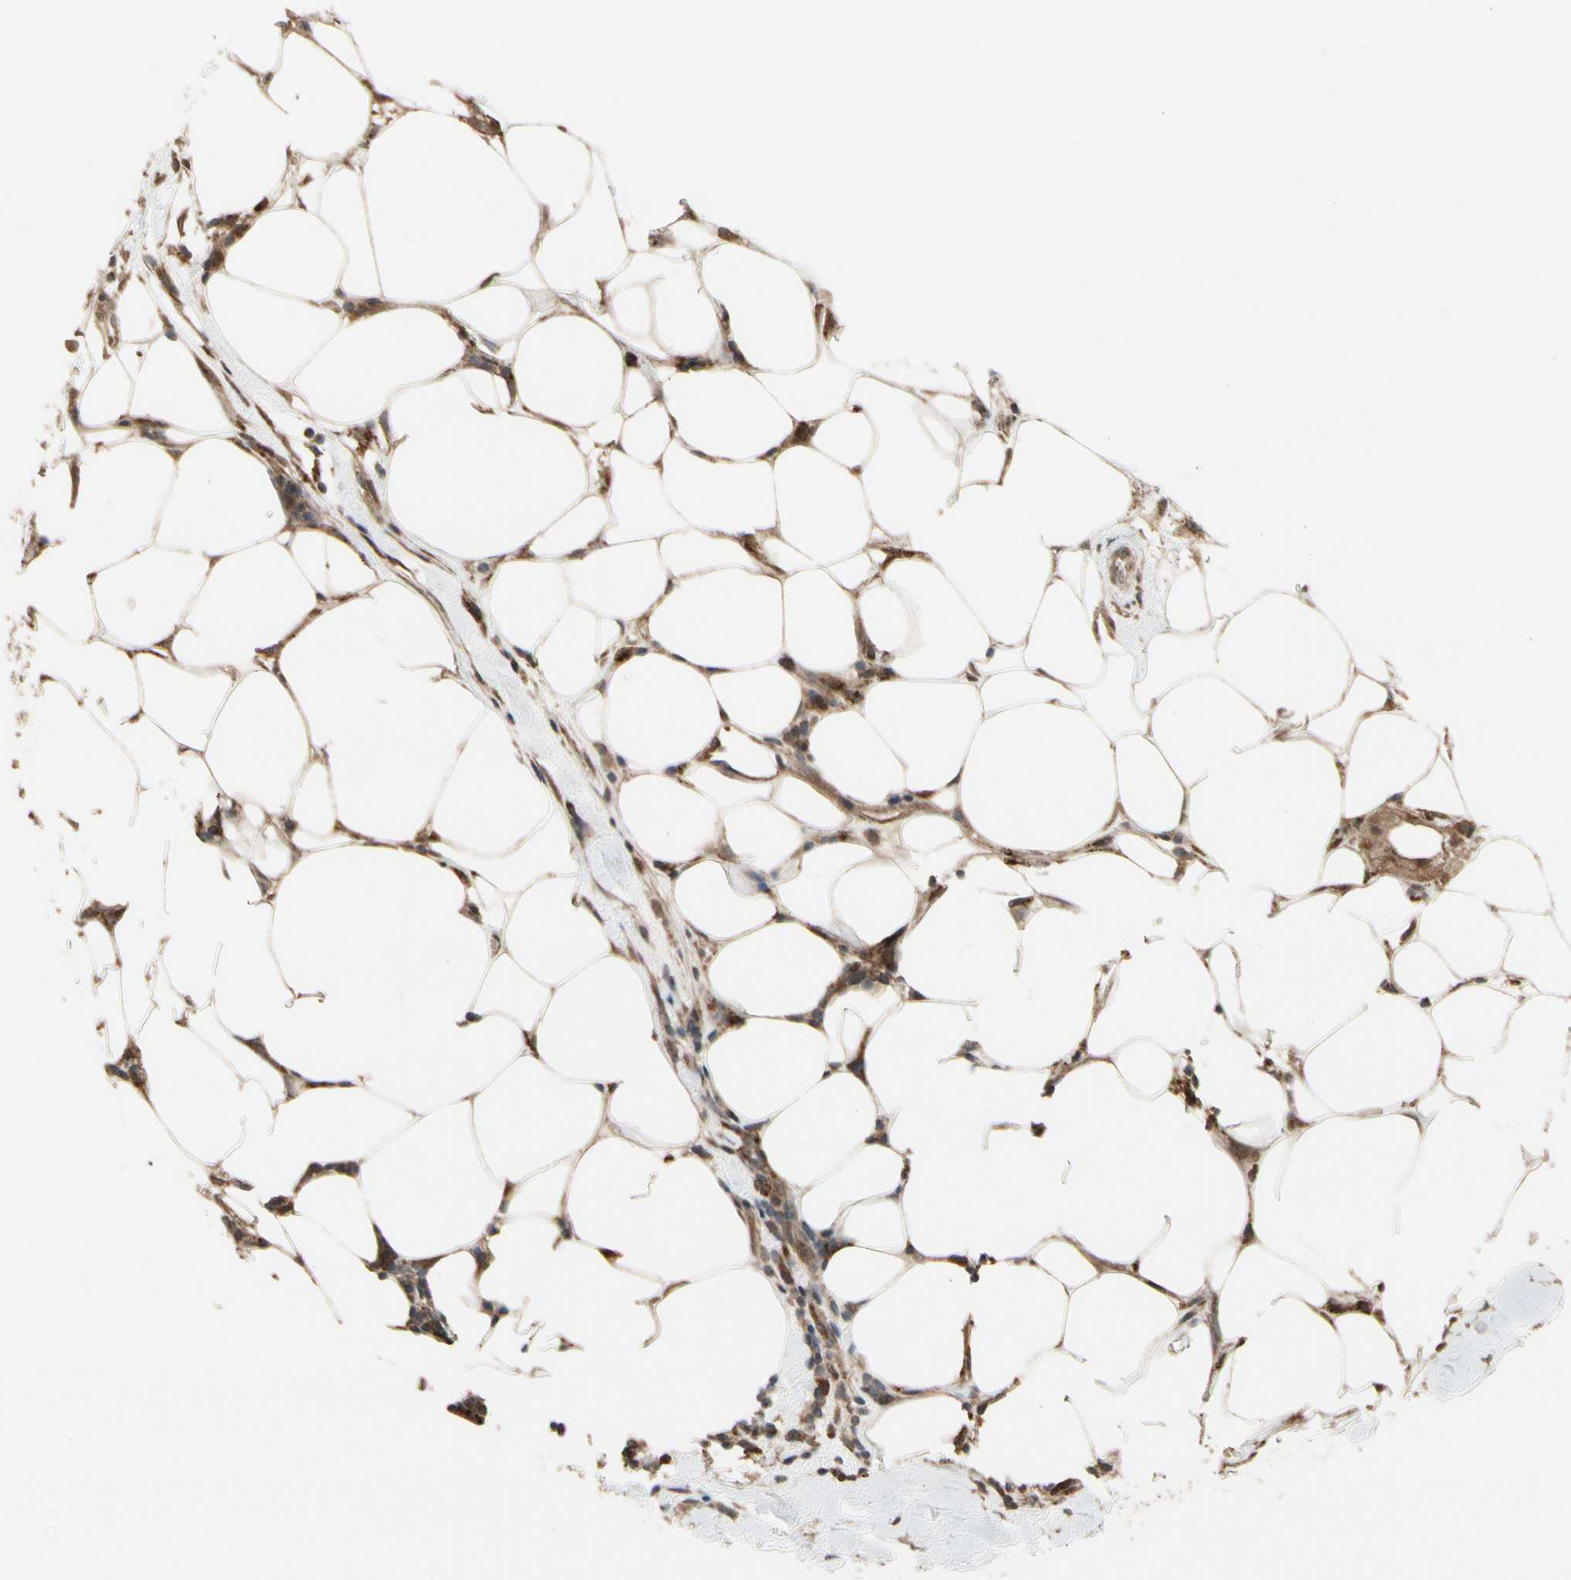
{"staining": {"intensity": "negative", "quantity": "none", "location": "none"}, "tissue": "breast cancer", "cell_type": "Tumor cells", "image_type": "cancer", "snomed": [{"axis": "morphology", "description": "Duct carcinoma"}, {"axis": "topography", "description": "Breast"}], "caption": "Tumor cells show no significant protein positivity in invasive ductal carcinoma (breast).", "gene": "CSF1R", "patient": {"sex": "female", "age": 37}}